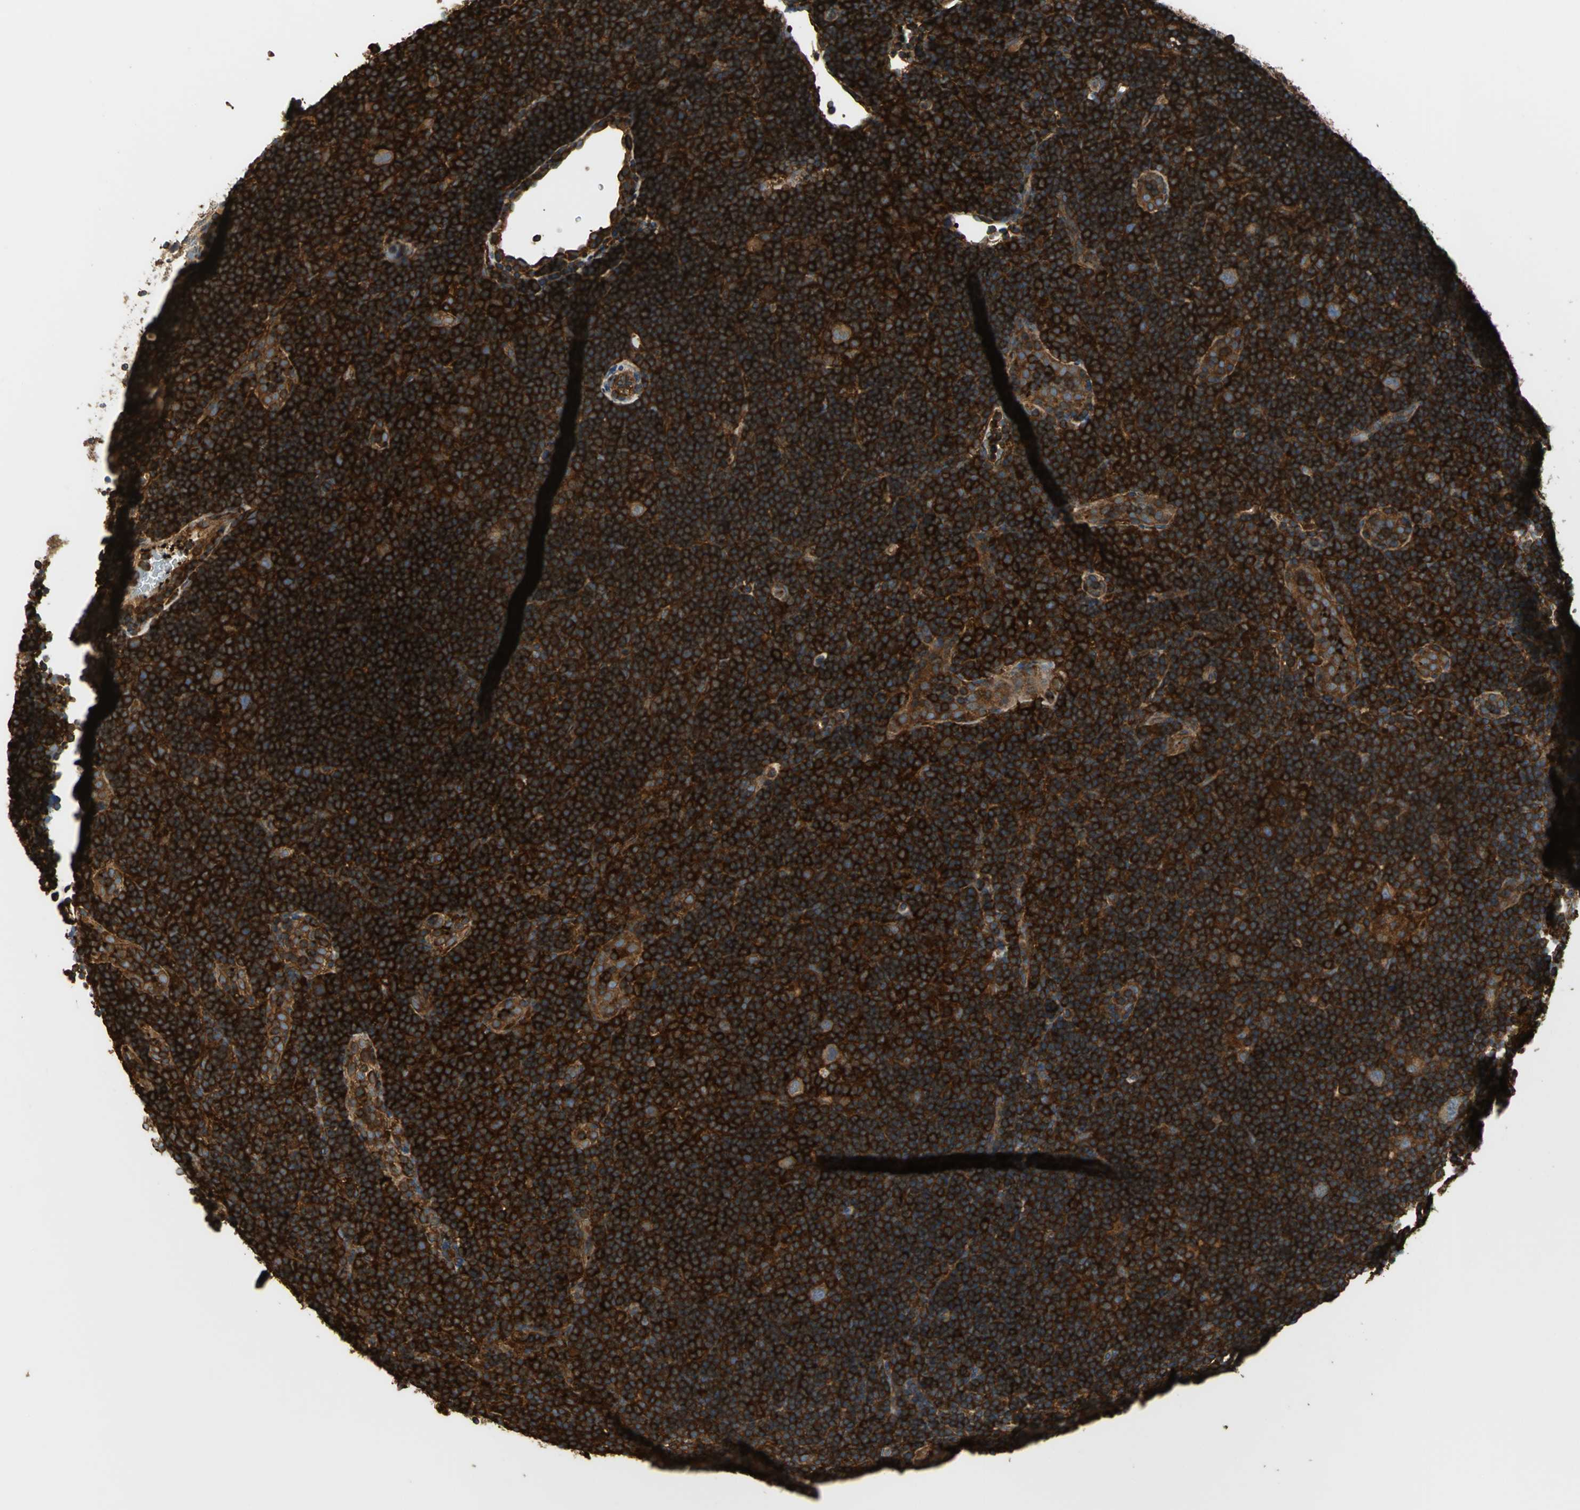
{"staining": {"intensity": "strong", "quantity": ">75%", "location": "cytoplasmic/membranous"}, "tissue": "lymphoma", "cell_type": "Tumor cells", "image_type": "cancer", "snomed": [{"axis": "morphology", "description": "Hodgkin's disease, NOS"}, {"axis": "topography", "description": "Lymph node"}], "caption": "A brown stain shows strong cytoplasmic/membranous positivity of a protein in human lymphoma tumor cells.", "gene": "TLN1", "patient": {"sex": "female", "age": 57}}